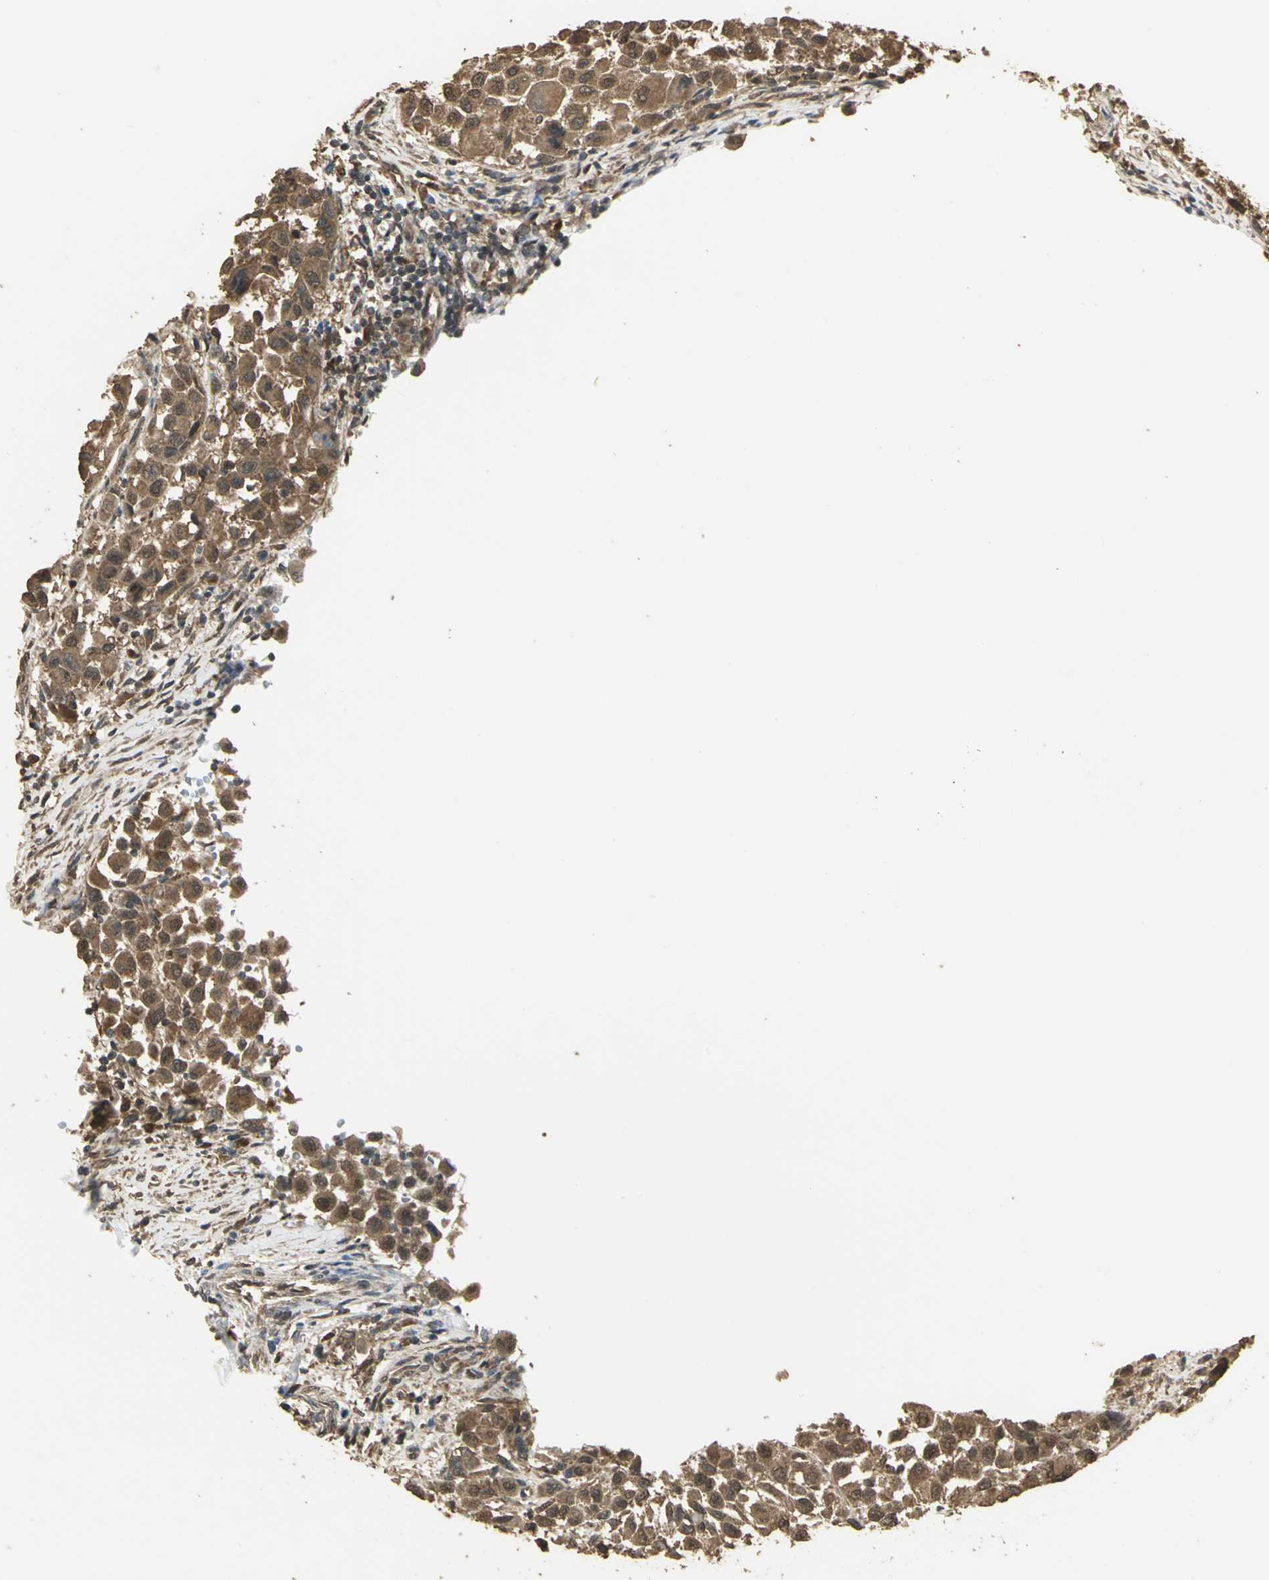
{"staining": {"intensity": "strong", "quantity": ">75%", "location": "cytoplasmic/membranous"}, "tissue": "melanoma", "cell_type": "Tumor cells", "image_type": "cancer", "snomed": [{"axis": "morphology", "description": "Malignant melanoma, Metastatic site"}, {"axis": "topography", "description": "Lymph node"}], "caption": "Immunohistochemical staining of malignant melanoma (metastatic site) exhibits high levels of strong cytoplasmic/membranous protein expression in approximately >75% of tumor cells.", "gene": "UCHL5", "patient": {"sex": "male", "age": 61}}